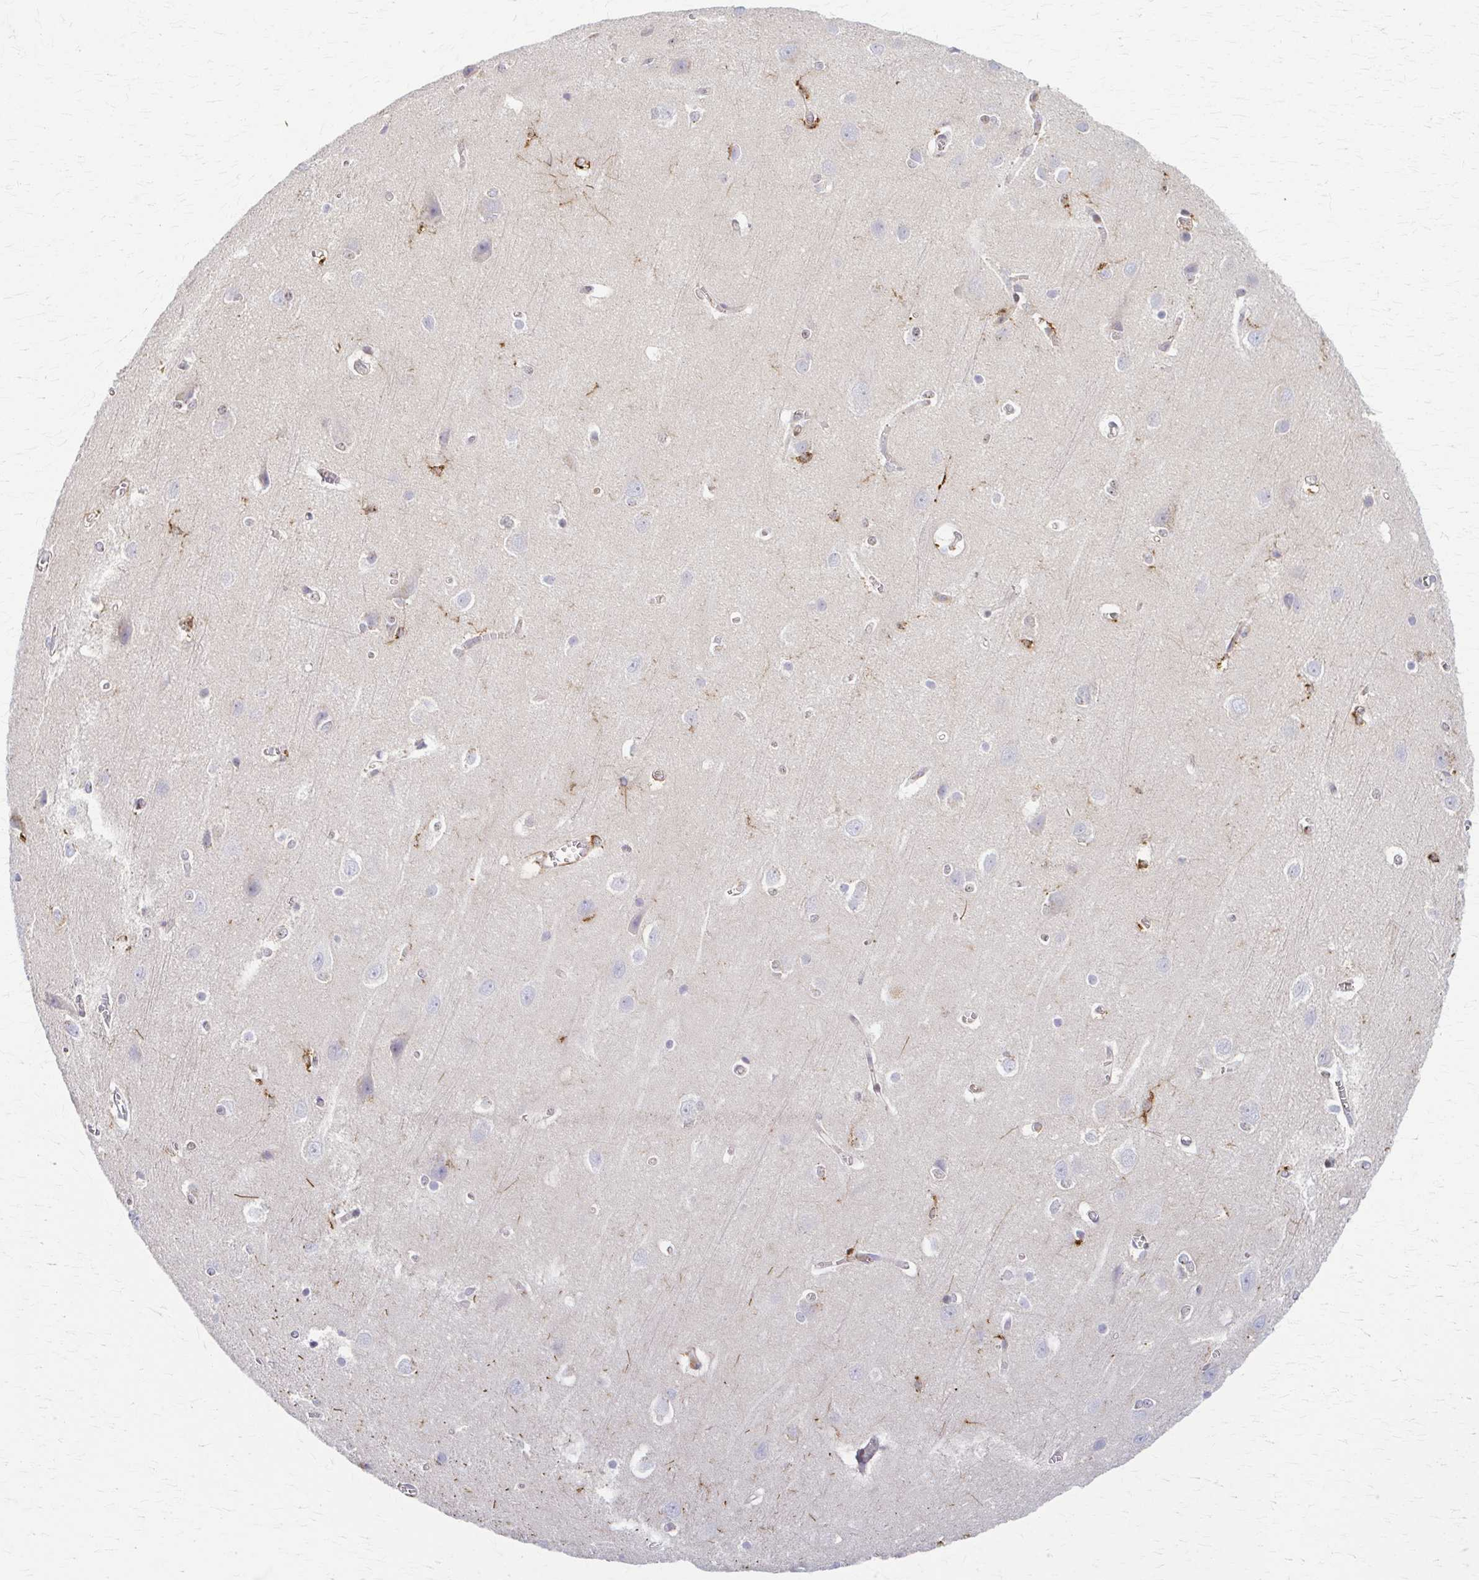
{"staining": {"intensity": "negative", "quantity": "none", "location": "none"}, "tissue": "cerebral cortex", "cell_type": "Endothelial cells", "image_type": "normal", "snomed": [{"axis": "morphology", "description": "Normal tissue, NOS"}, {"axis": "topography", "description": "Cerebral cortex"}], "caption": "IHC of normal cerebral cortex demonstrates no staining in endothelial cells.", "gene": "ARHGAP35", "patient": {"sex": "male", "age": 37}}